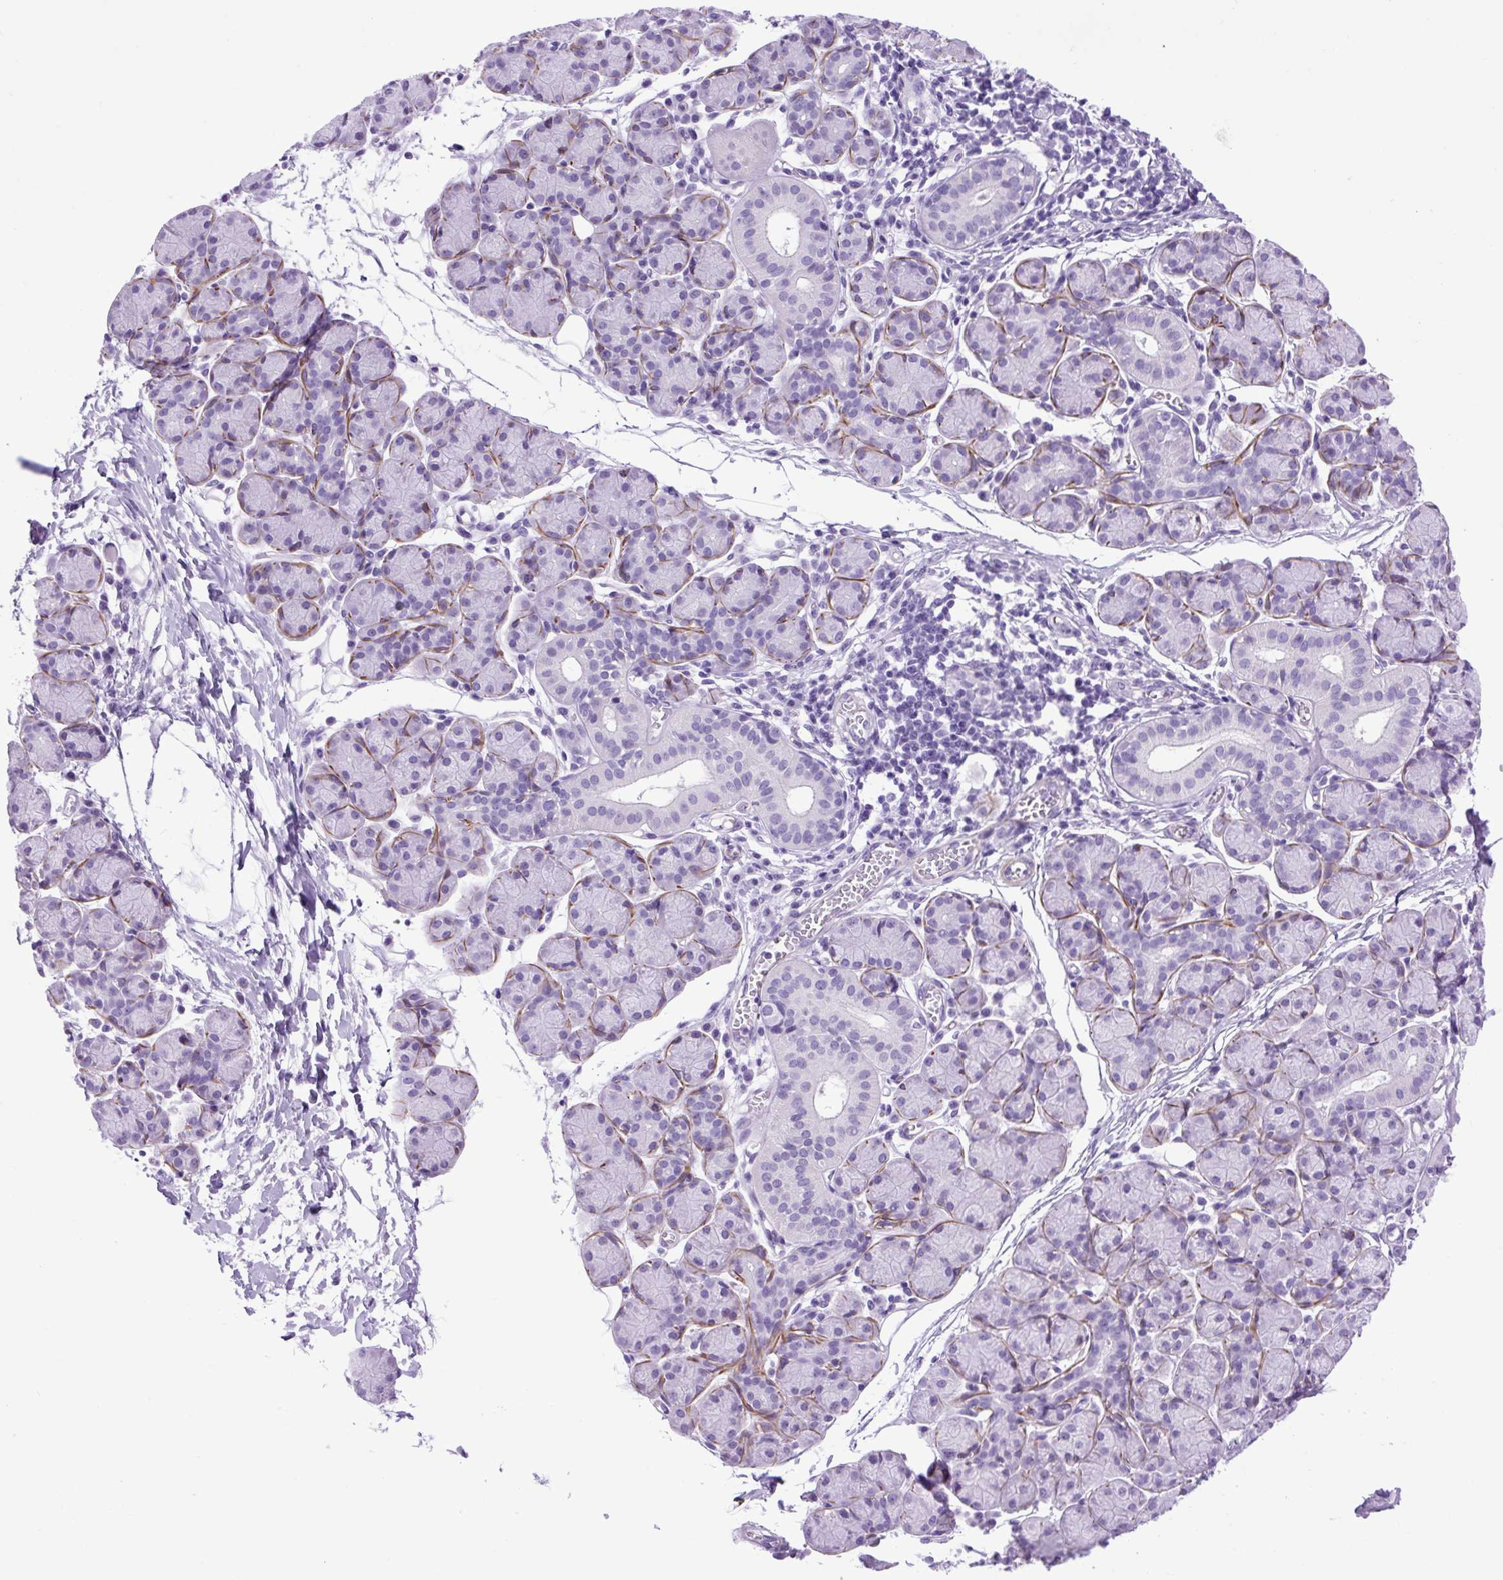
{"staining": {"intensity": "negative", "quantity": "none", "location": "none"}, "tissue": "salivary gland", "cell_type": "Glandular cells", "image_type": "normal", "snomed": [{"axis": "morphology", "description": "Normal tissue, NOS"}, {"axis": "morphology", "description": "Inflammation, NOS"}, {"axis": "topography", "description": "Lymph node"}, {"axis": "topography", "description": "Salivary gland"}], "caption": "Immunohistochemistry of normal salivary gland demonstrates no expression in glandular cells.", "gene": "DPP6", "patient": {"sex": "male", "age": 3}}